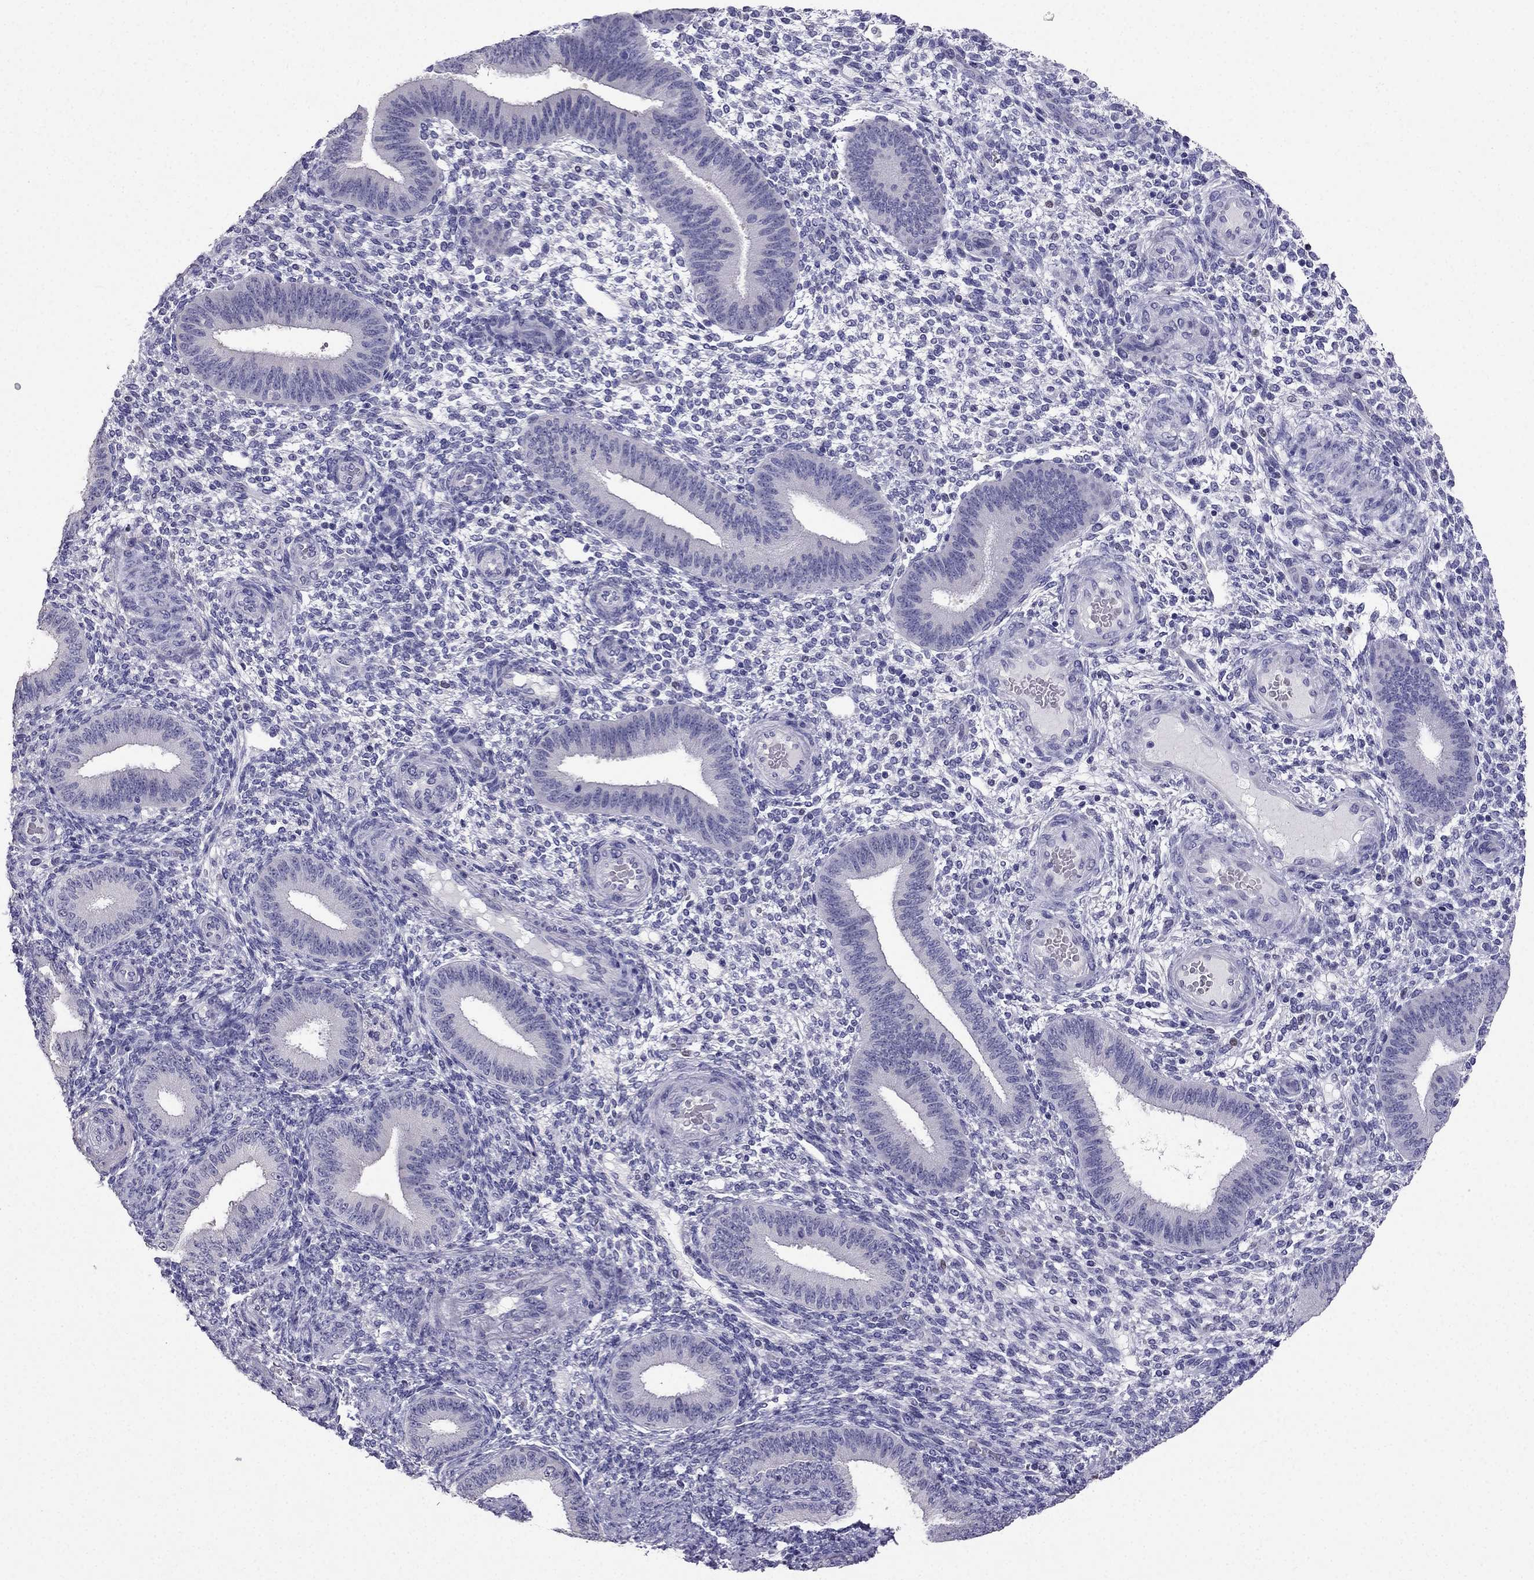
{"staining": {"intensity": "negative", "quantity": "none", "location": "none"}, "tissue": "endometrium", "cell_type": "Cells in endometrial stroma", "image_type": "normal", "snomed": [{"axis": "morphology", "description": "Normal tissue, NOS"}, {"axis": "topography", "description": "Endometrium"}], "caption": "Immunohistochemistry (IHC) micrograph of normal human endometrium stained for a protein (brown), which demonstrates no expression in cells in endometrial stroma.", "gene": "ARID3A", "patient": {"sex": "female", "age": 39}}